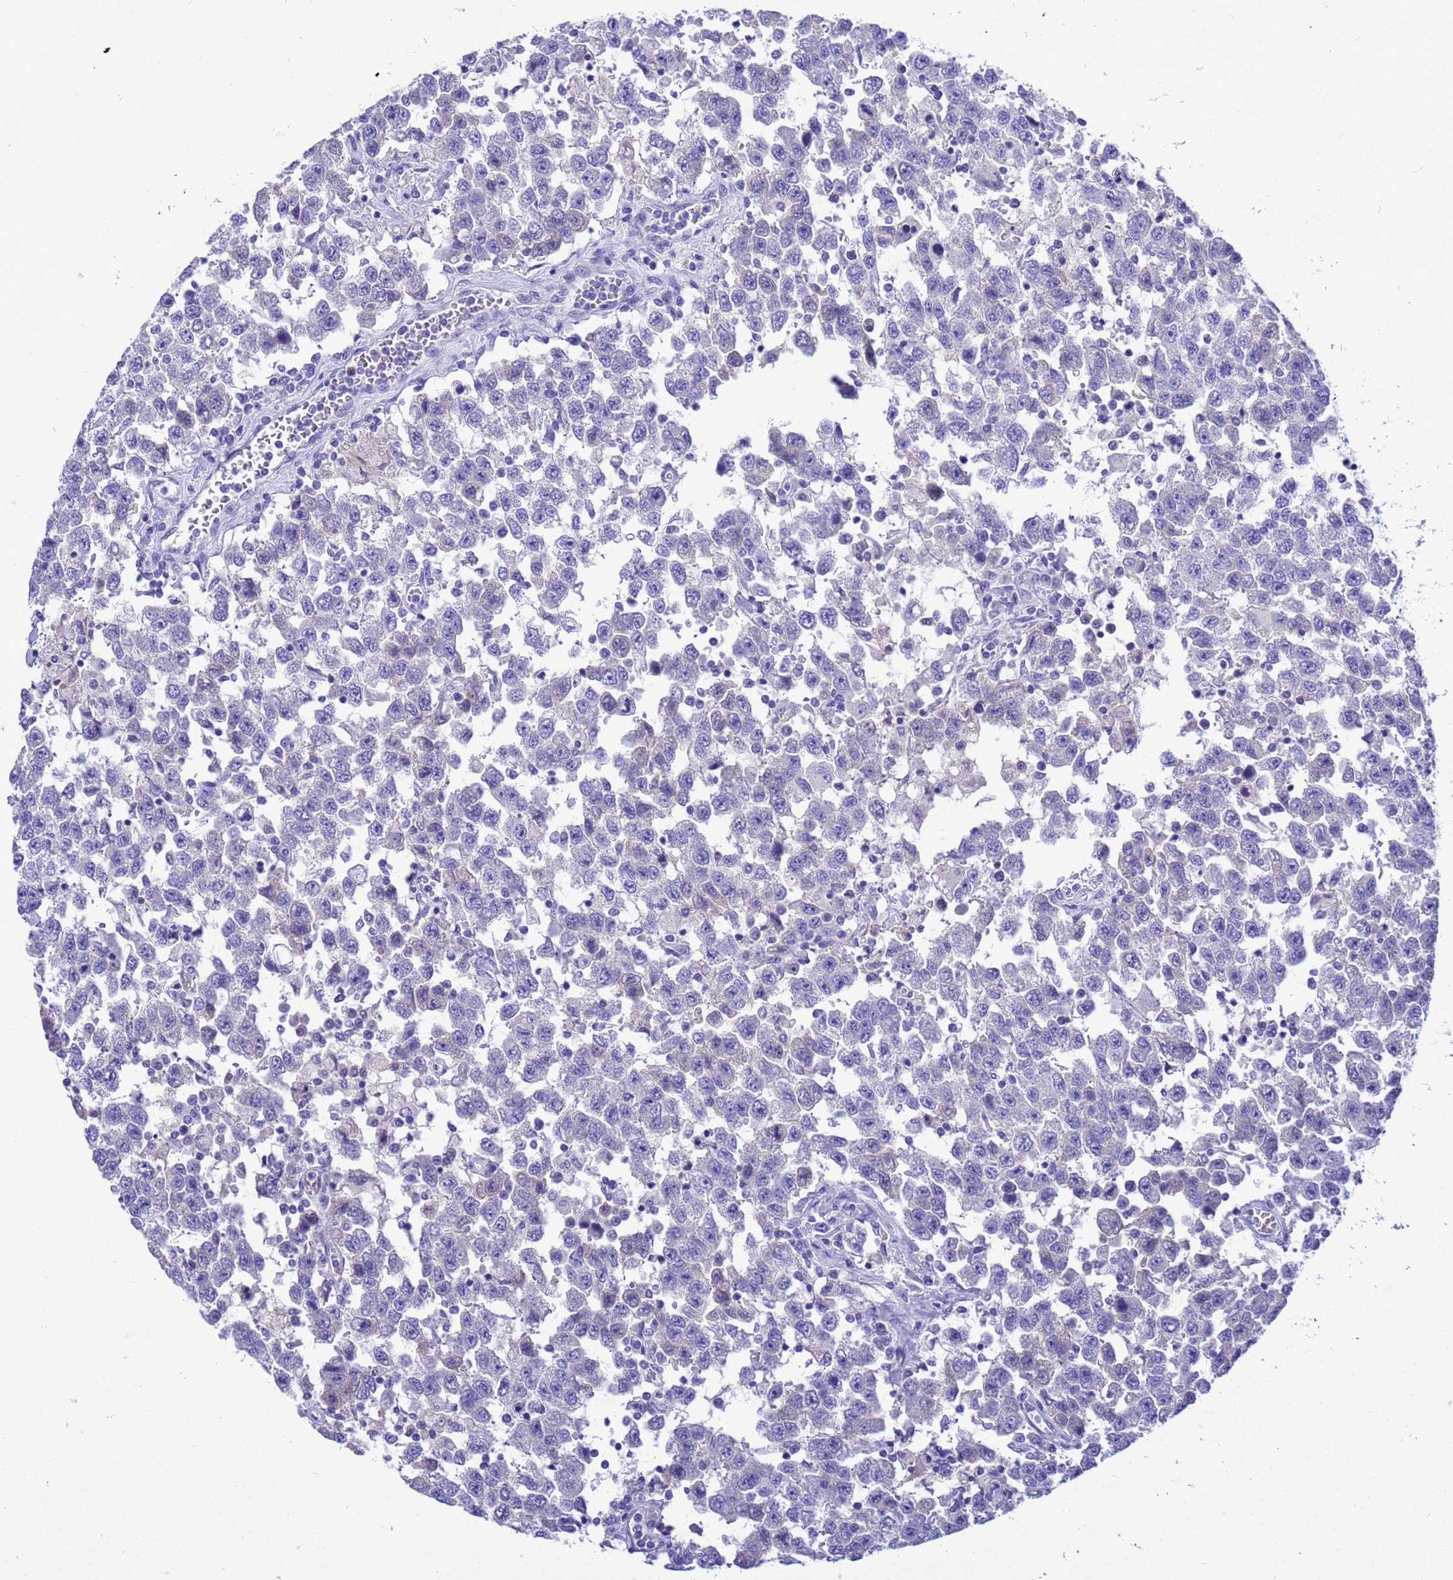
{"staining": {"intensity": "negative", "quantity": "none", "location": "none"}, "tissue": "testis cancer", "cell_type": "Tumor cells", "image_type": "cancer", "snomed": [{"axis": "morphology", "description": "Seminoma, NOS"}, {"axis": "topography", "description": "Testis"}], "caption": "High magnification brightfield microscopy of testis cancer (seminoma) stained with DAB (brown) and counterstained with hematoxylin (blue): tumor cells show no significant staining.", "gene": "SYCN", "patient": {"sex": "male", "age": 41}}